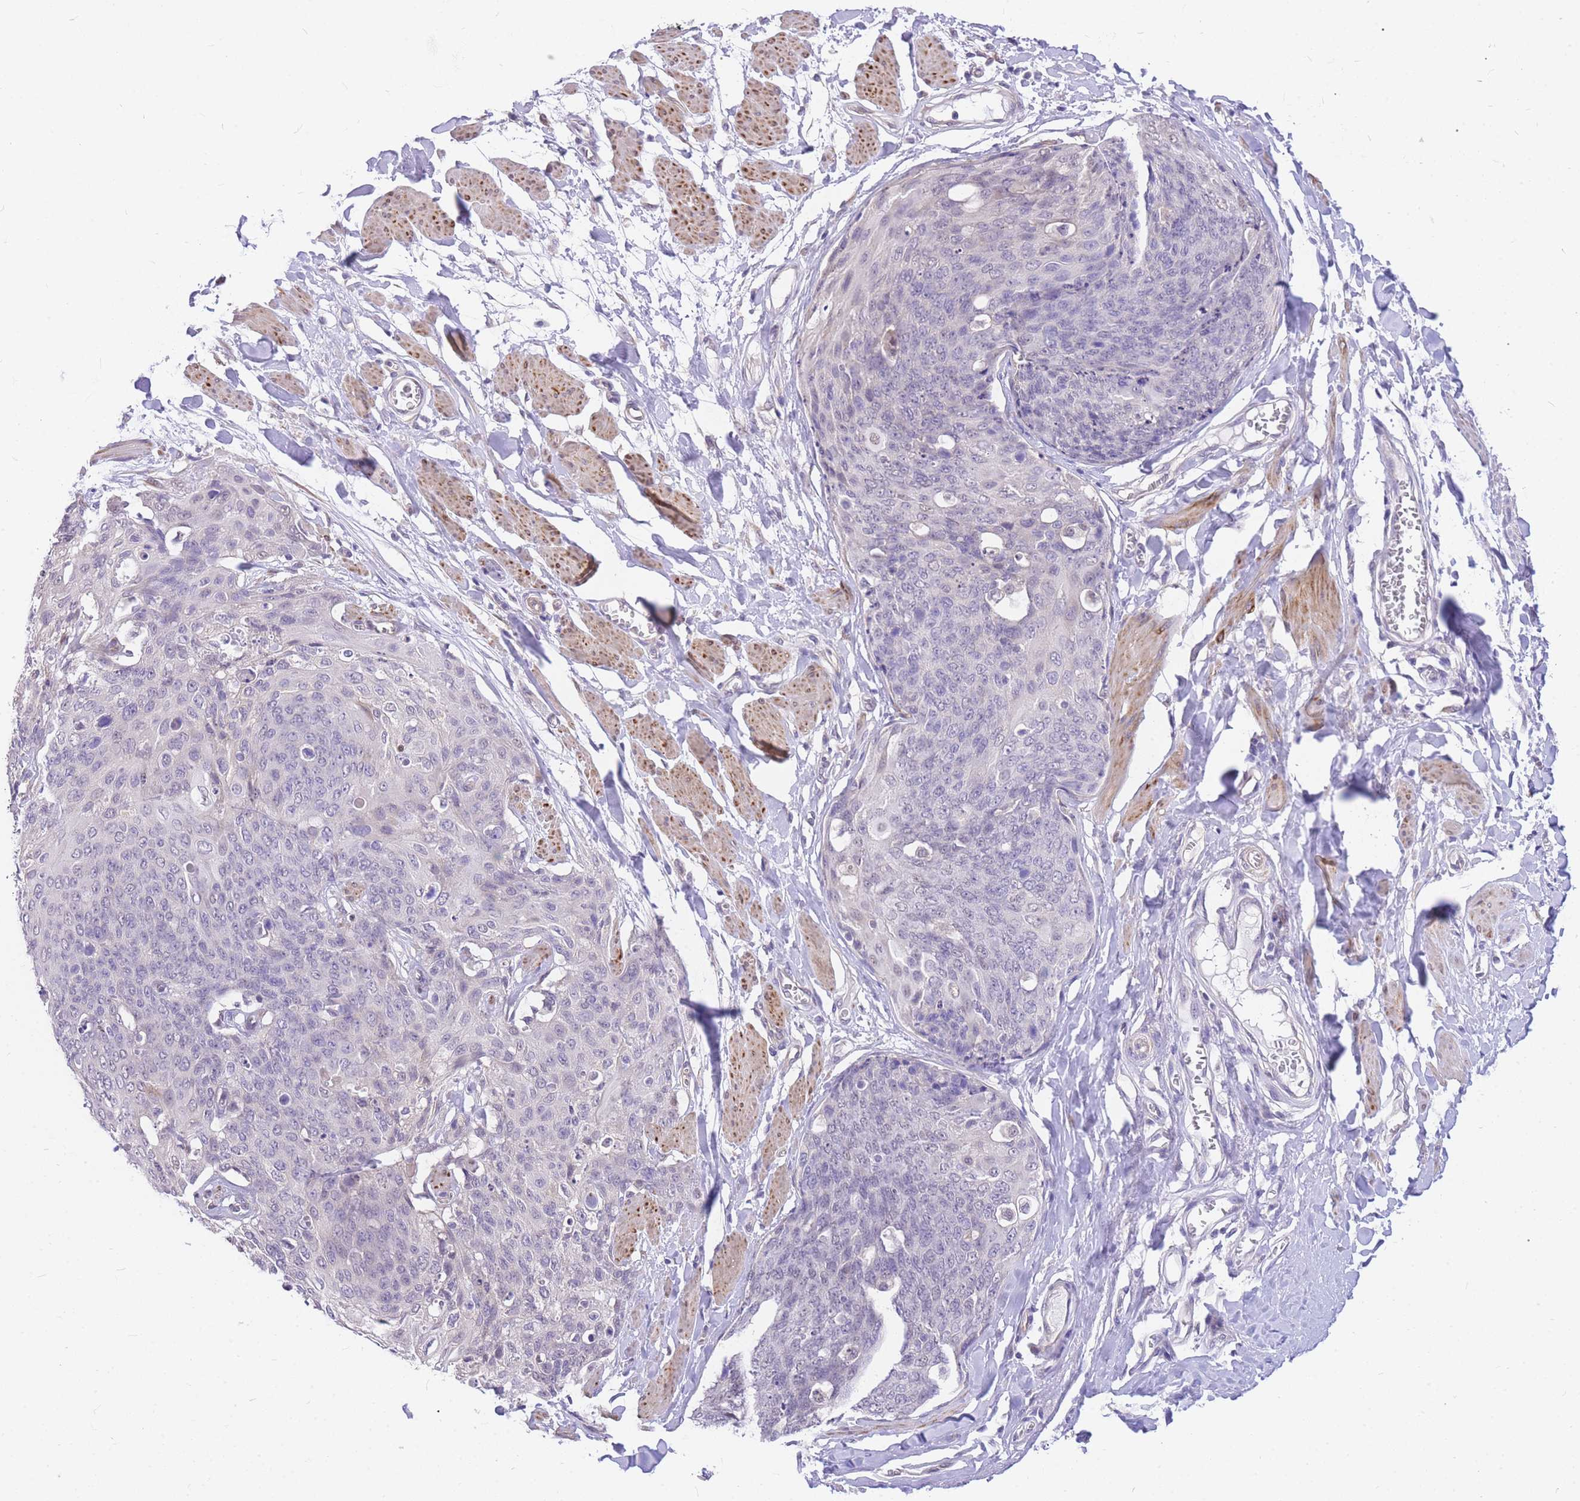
{"staining": {"intensity": "negative", "quantity": "none", "location": "none"}, "tissue": "skin cancer", "cell_type": "Tumor cells", "image_type": "cancer", "snomed": [{"axis": "morphology", "description": "Squamous cell carcinoma, NOS"}, {"axis": "topography", "description": "Skin"}, {"axis": "topography", "description": "Vulva"}], "caption": "DAB immunohistochemical staining of human skin squamous cell carcinoma displays no significant positivity in tumor cells. Nuclei are stained in blue.", "gene": "S100PBP", "patient": {"sex": "female", "age": 85}}